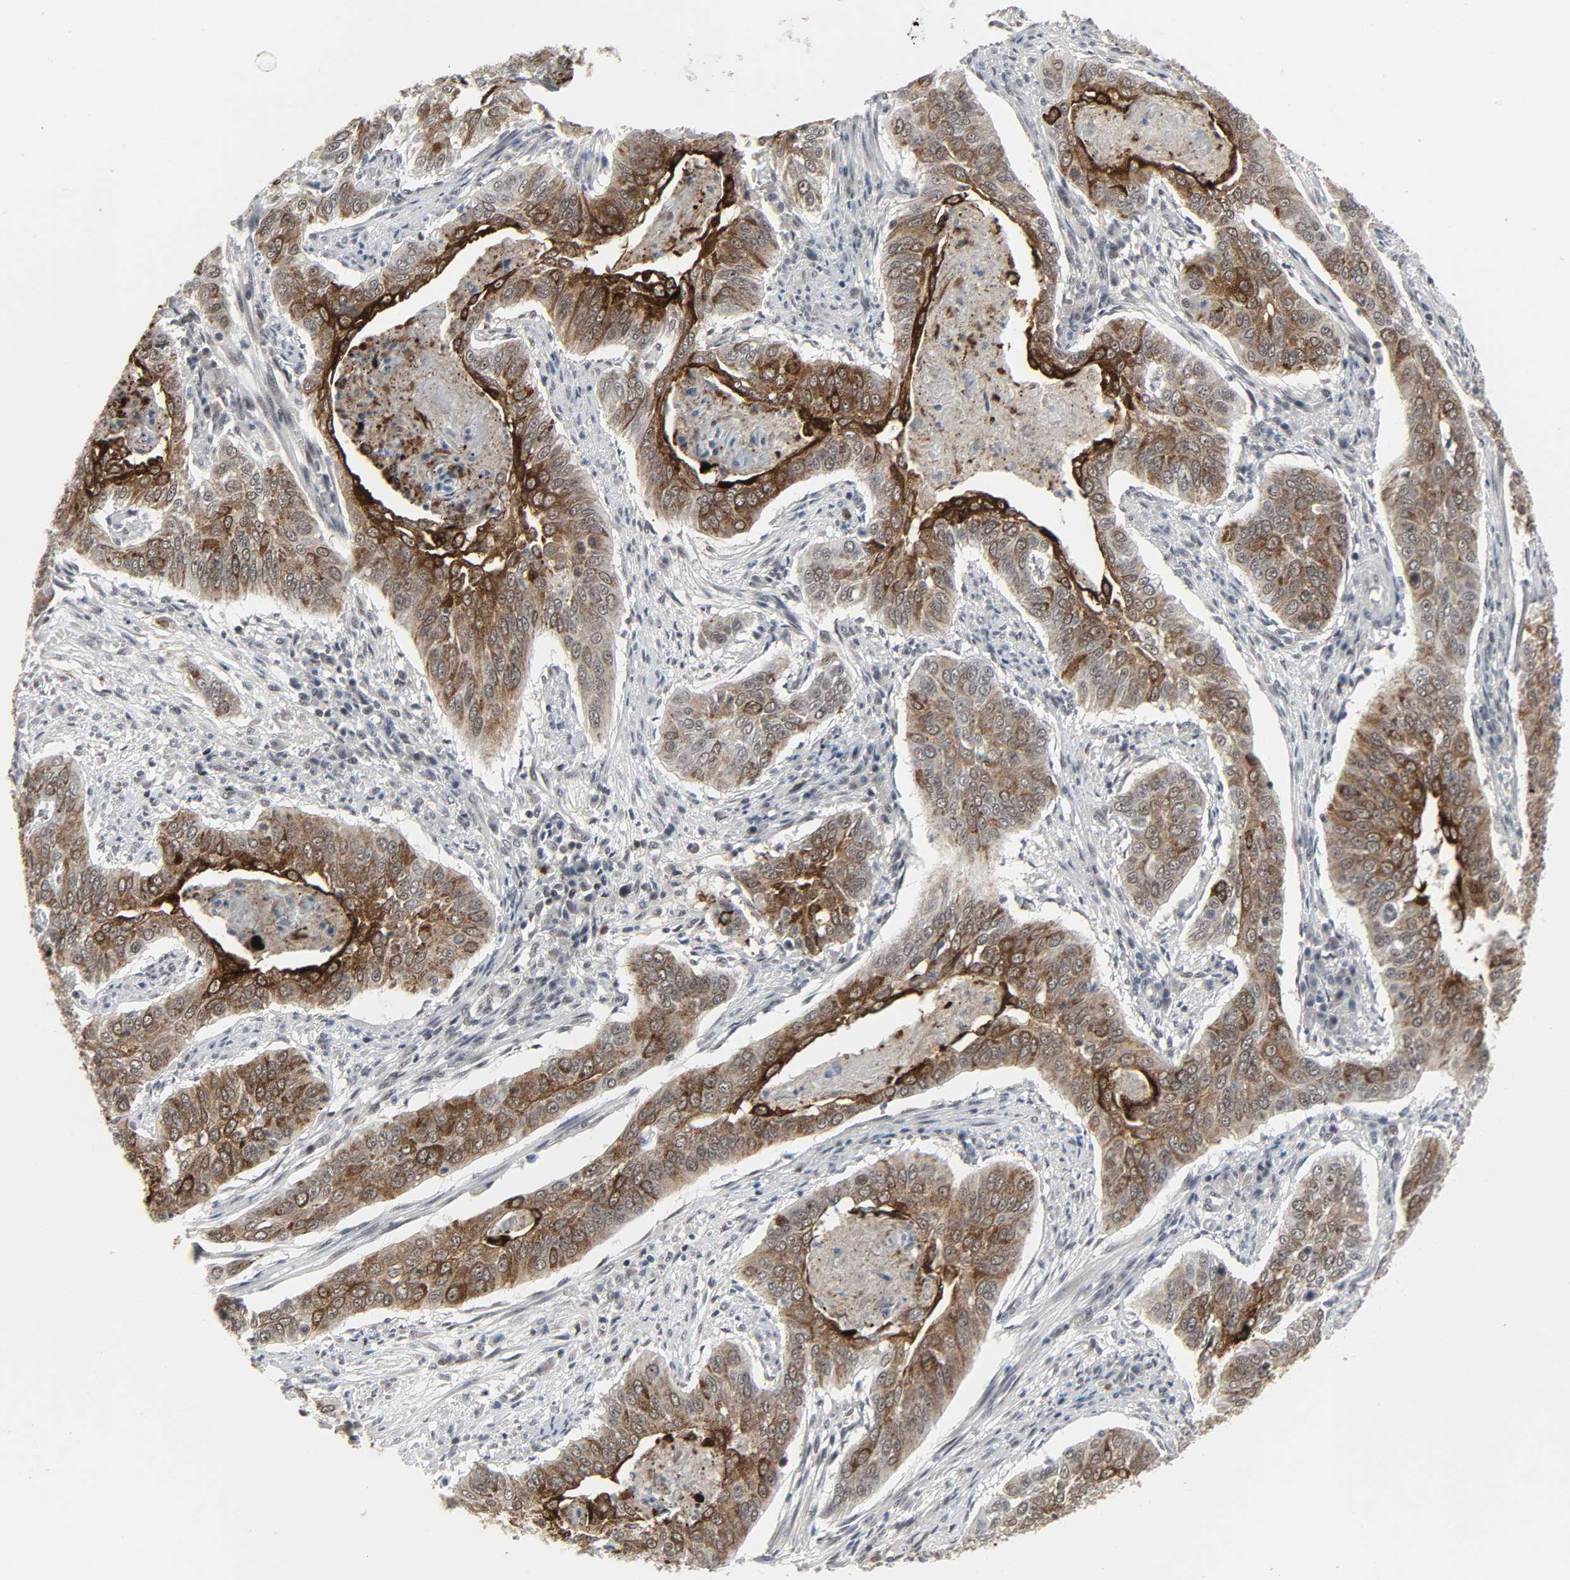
{"staining": {"intensity": "strong", "quantity": ">75%", "location": "cytoplasmic/membranous"}, "tissue": "cervical cancer", "cell_type": "Tumor cells", "image_type": "cancer", "snomed": [{"axis": "morphology", "description": "Squamous cell carcinoma, NOS"}, {"axis": "topography", "description": "Cervix"}], "caption": "This is an image of IHC staining of cervical cancer, which shows strong positivity in the cytoplasmic/membranous of tumor cells.", "gene": "MUC1", "patient": {"sex": "female", "age": 39}}